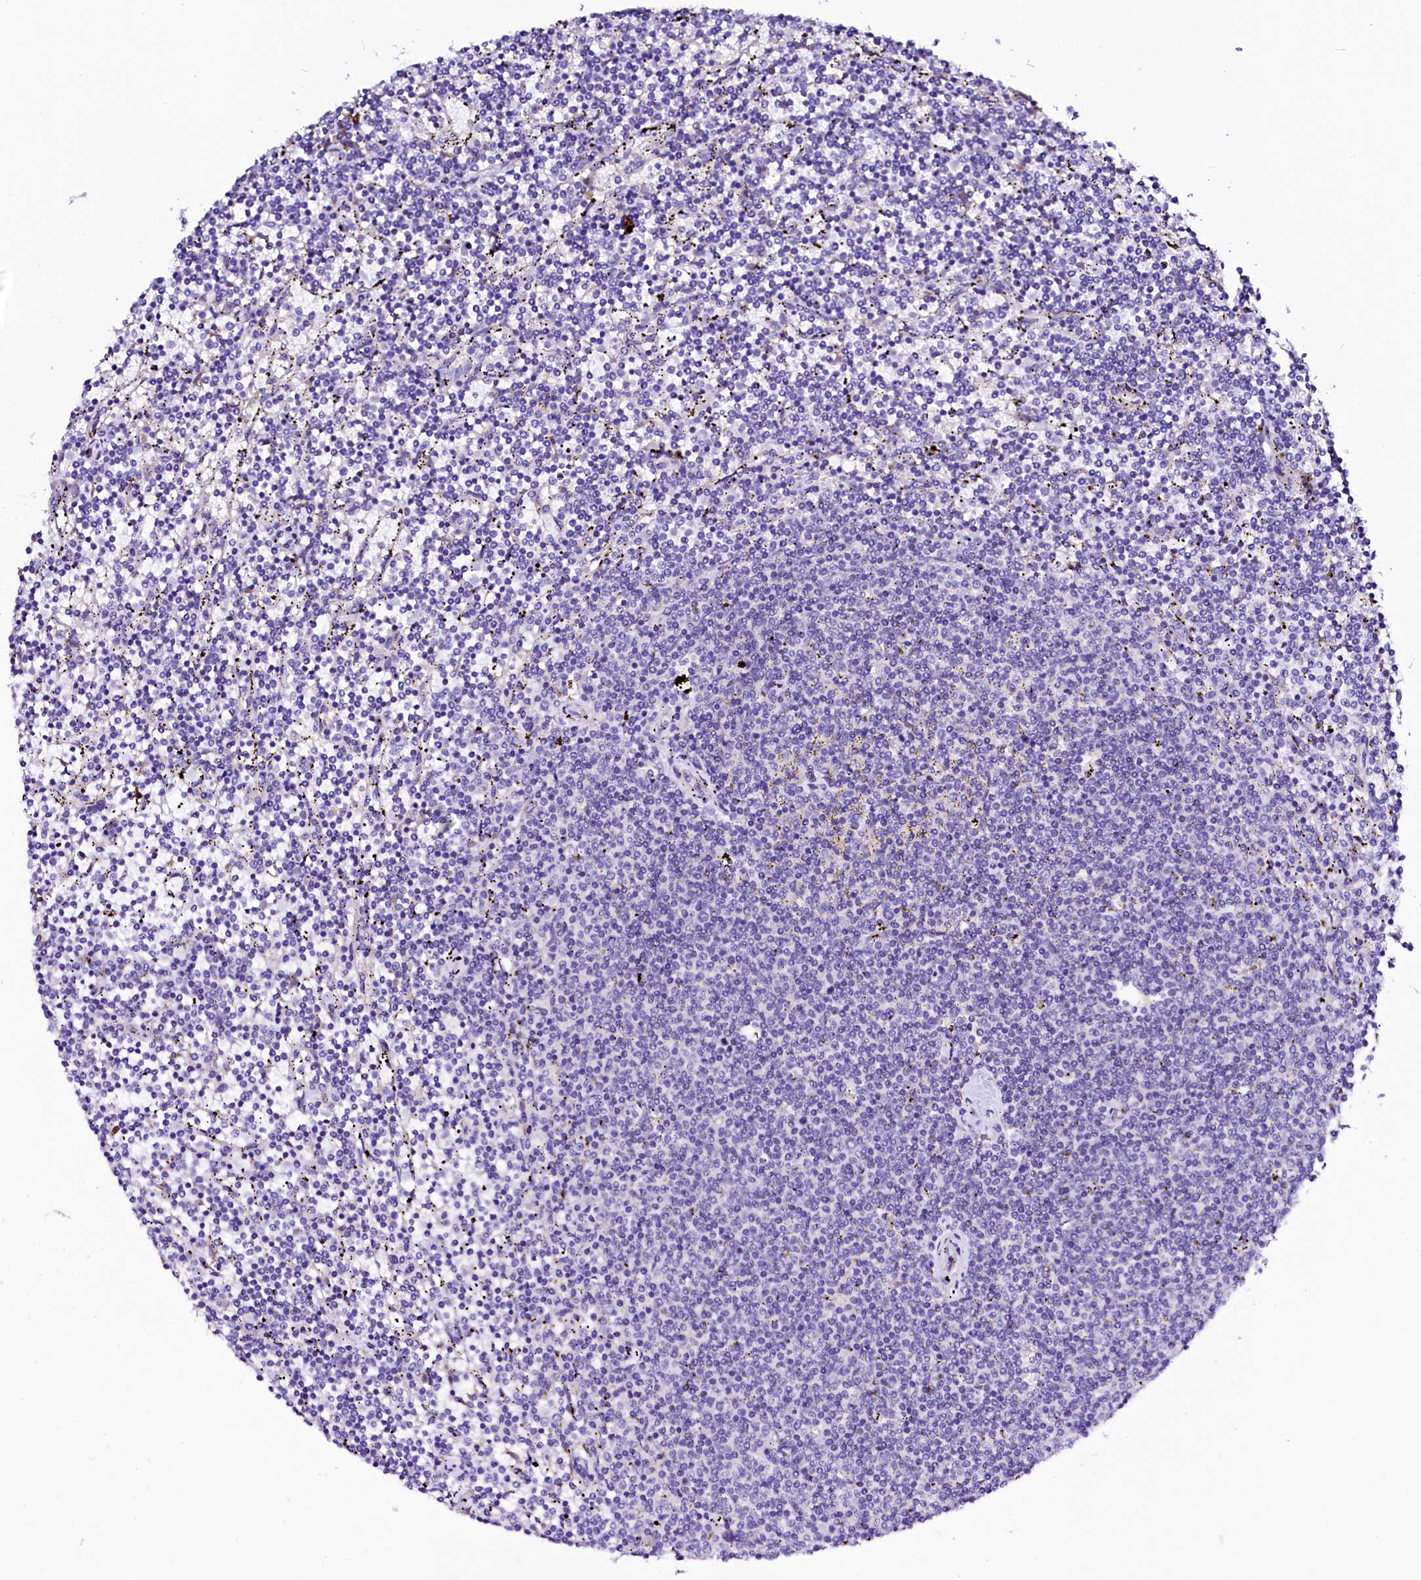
{"staining": {"intensity": "negative", "quantity": "none", "location": "none"}, "tissue": "lymphoma", "cell_type": "Tumor cells", "image_type": "cancer", "snomed": [{"axis": "morphology", "description": "Malignant lymphoma, non-Hodgkin's type, Low grade"}, {"axis": "topography", "description": "Spleen"}], "caption": "Photomicrograph shows no significant protein expression in tumor cells of malignant lymphoma, non-Hodgkin's type (low-grade). (Brightfield microscopy of DAB immunohistochemistry (IHC) at high magnification).", "gene": "BTBD16", "patient": {"sex": "female", "age": 50}}